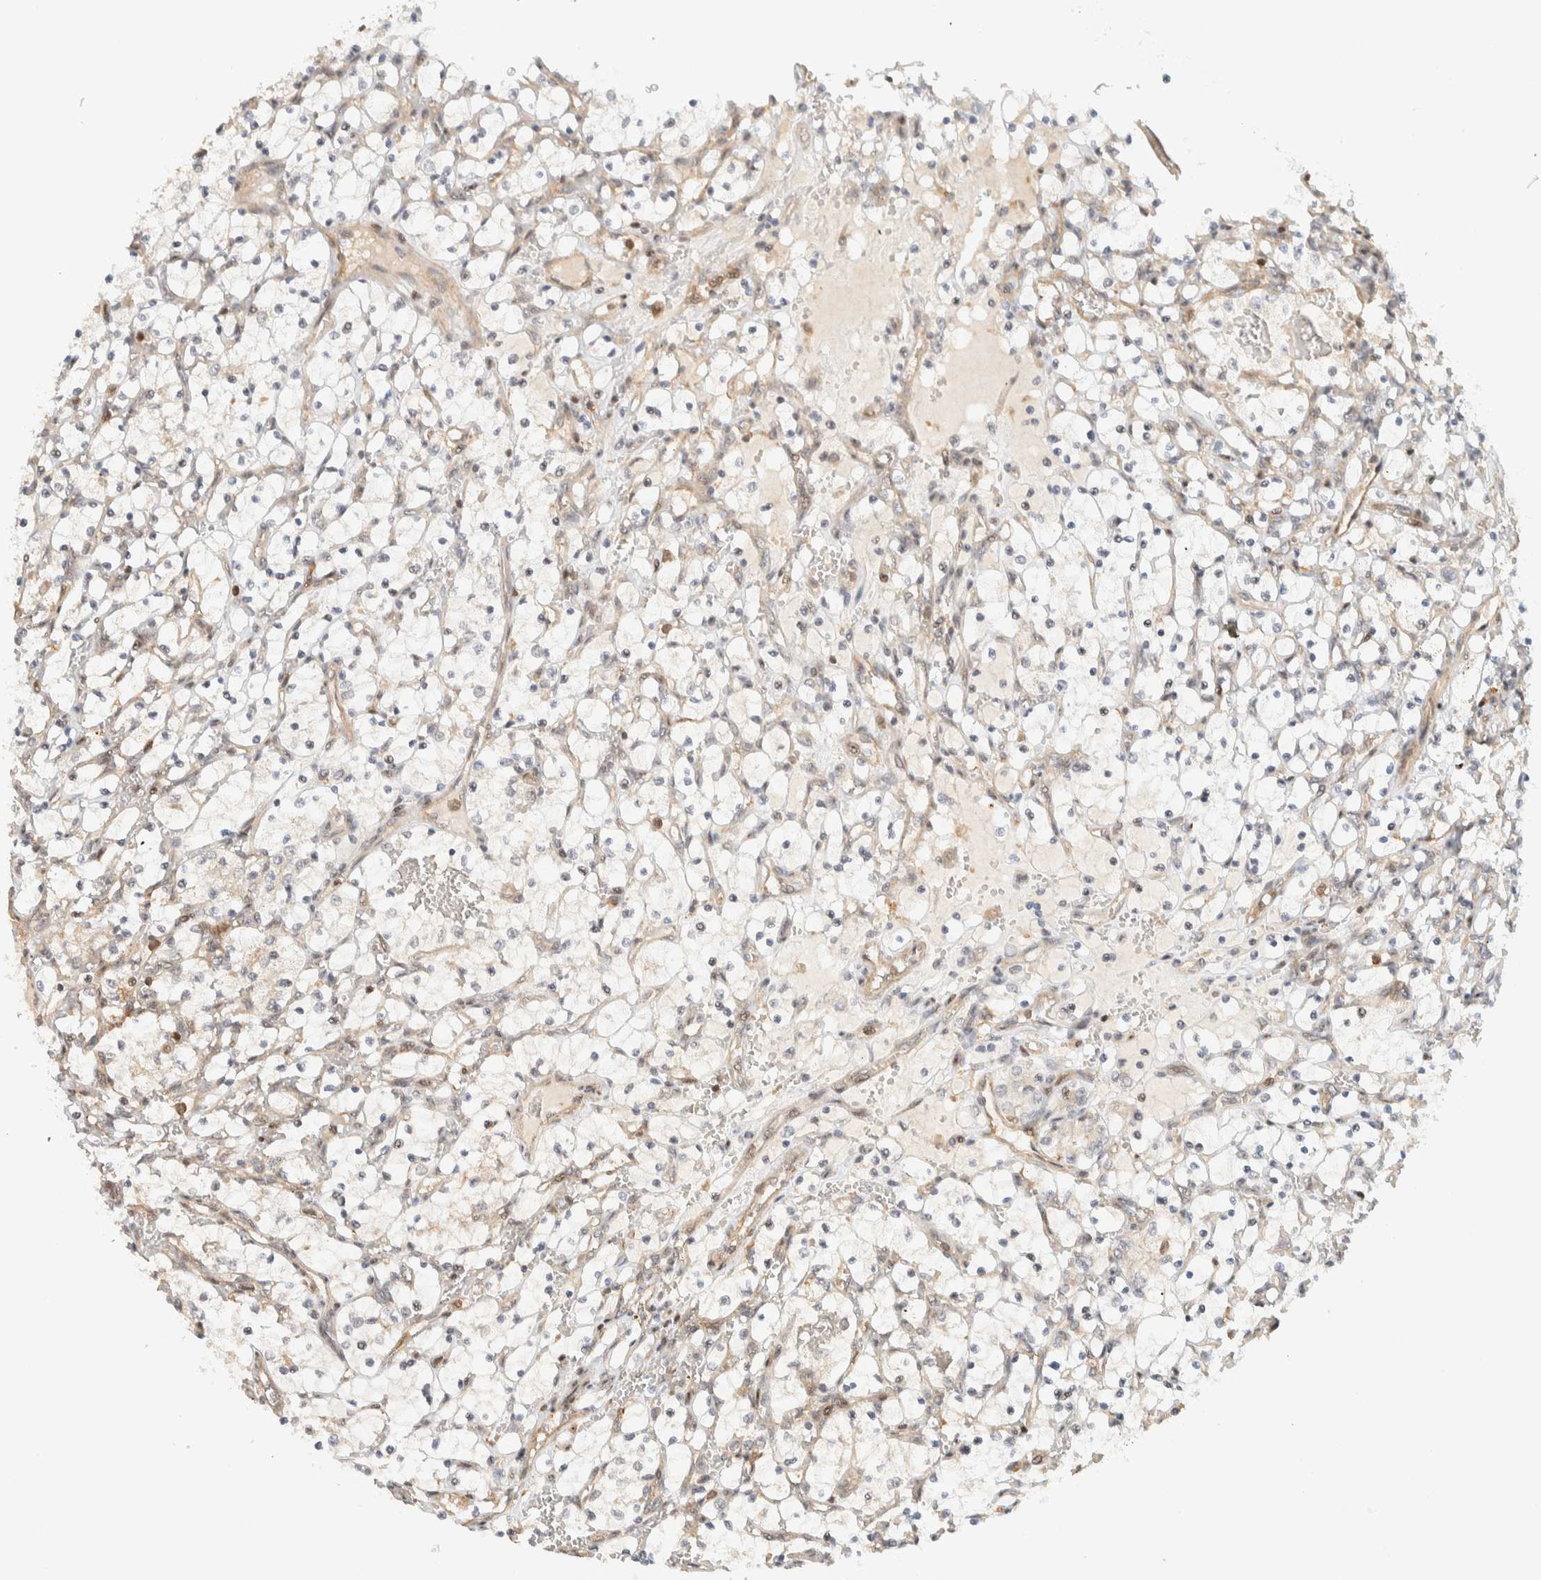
{"staining": {"intensity": "weak", "quantity": "<25%", "location": "nuclear"}, "tissue": "renal cancer", "cell_type": "Tumor cells", "image_type": "cancer", "snomed": [{"axis": "morphology", "description": "Adenocarcinoma, NOS"}, {"axis": "topography", "description": "Kidney"}], "caption": "This is a micrograph of IHC staining of renal adenocarcinoma, which shows no positivity in tumor cells. (DAB (3,3'-diaminobenzidine) immunohistochemistry, high magnification).", "gene": "ARFGEF1", "patient": {"sex": "female", "age": 69}}